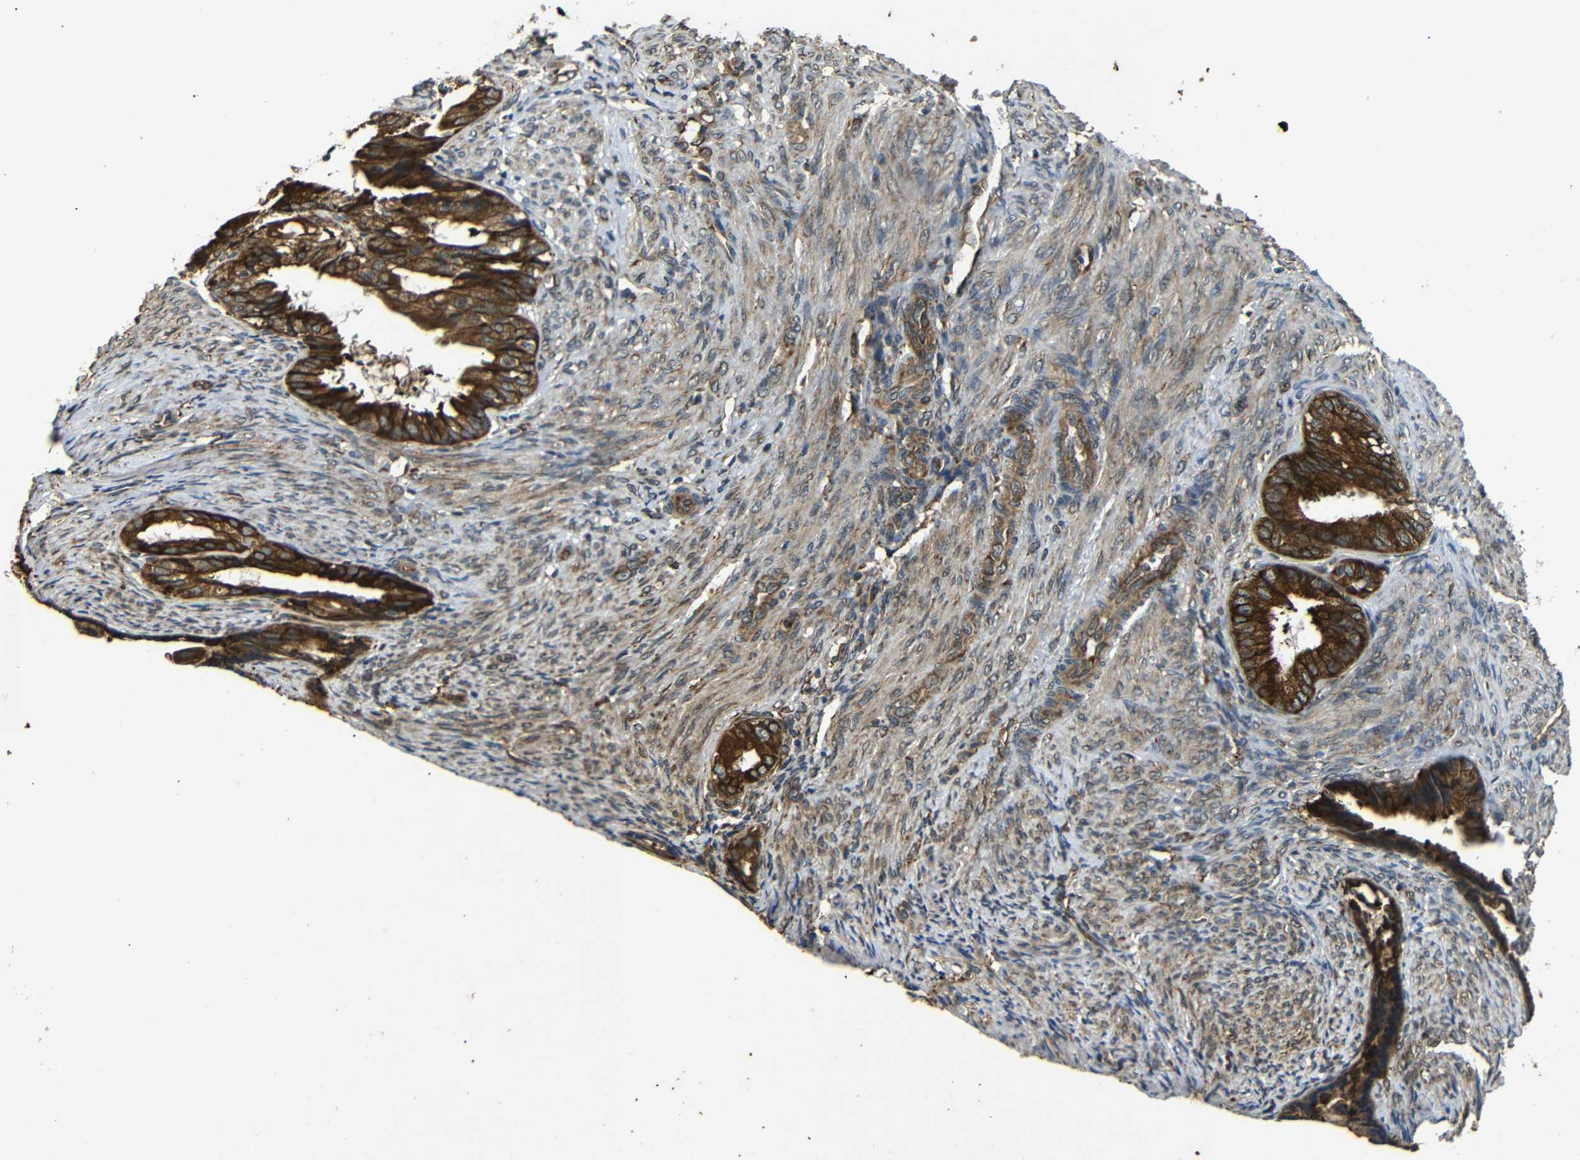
{"staining": {"intensity": "strong", "quantity": ">75%", "location": "cytoplasmic/membranous"}, "tissue": "endometrial cancer", "cell_type": "Tumor cells", "image_type": "cancer", "snomed": [{"axis": "morphology", "description": "Adenocarcinoma, NOS"}, {"axis": "topography", "description": "Endometrium"}], "caption": "Strong cytoplasmic/membranous protein staining is appreciated in approximately >75% of tumor cells in endometrial cancer. (DAB IHC with brightfield microscopy, high magnification).", "gene": "TRPC1", "patient": {"sex": "female", "age": 86}}